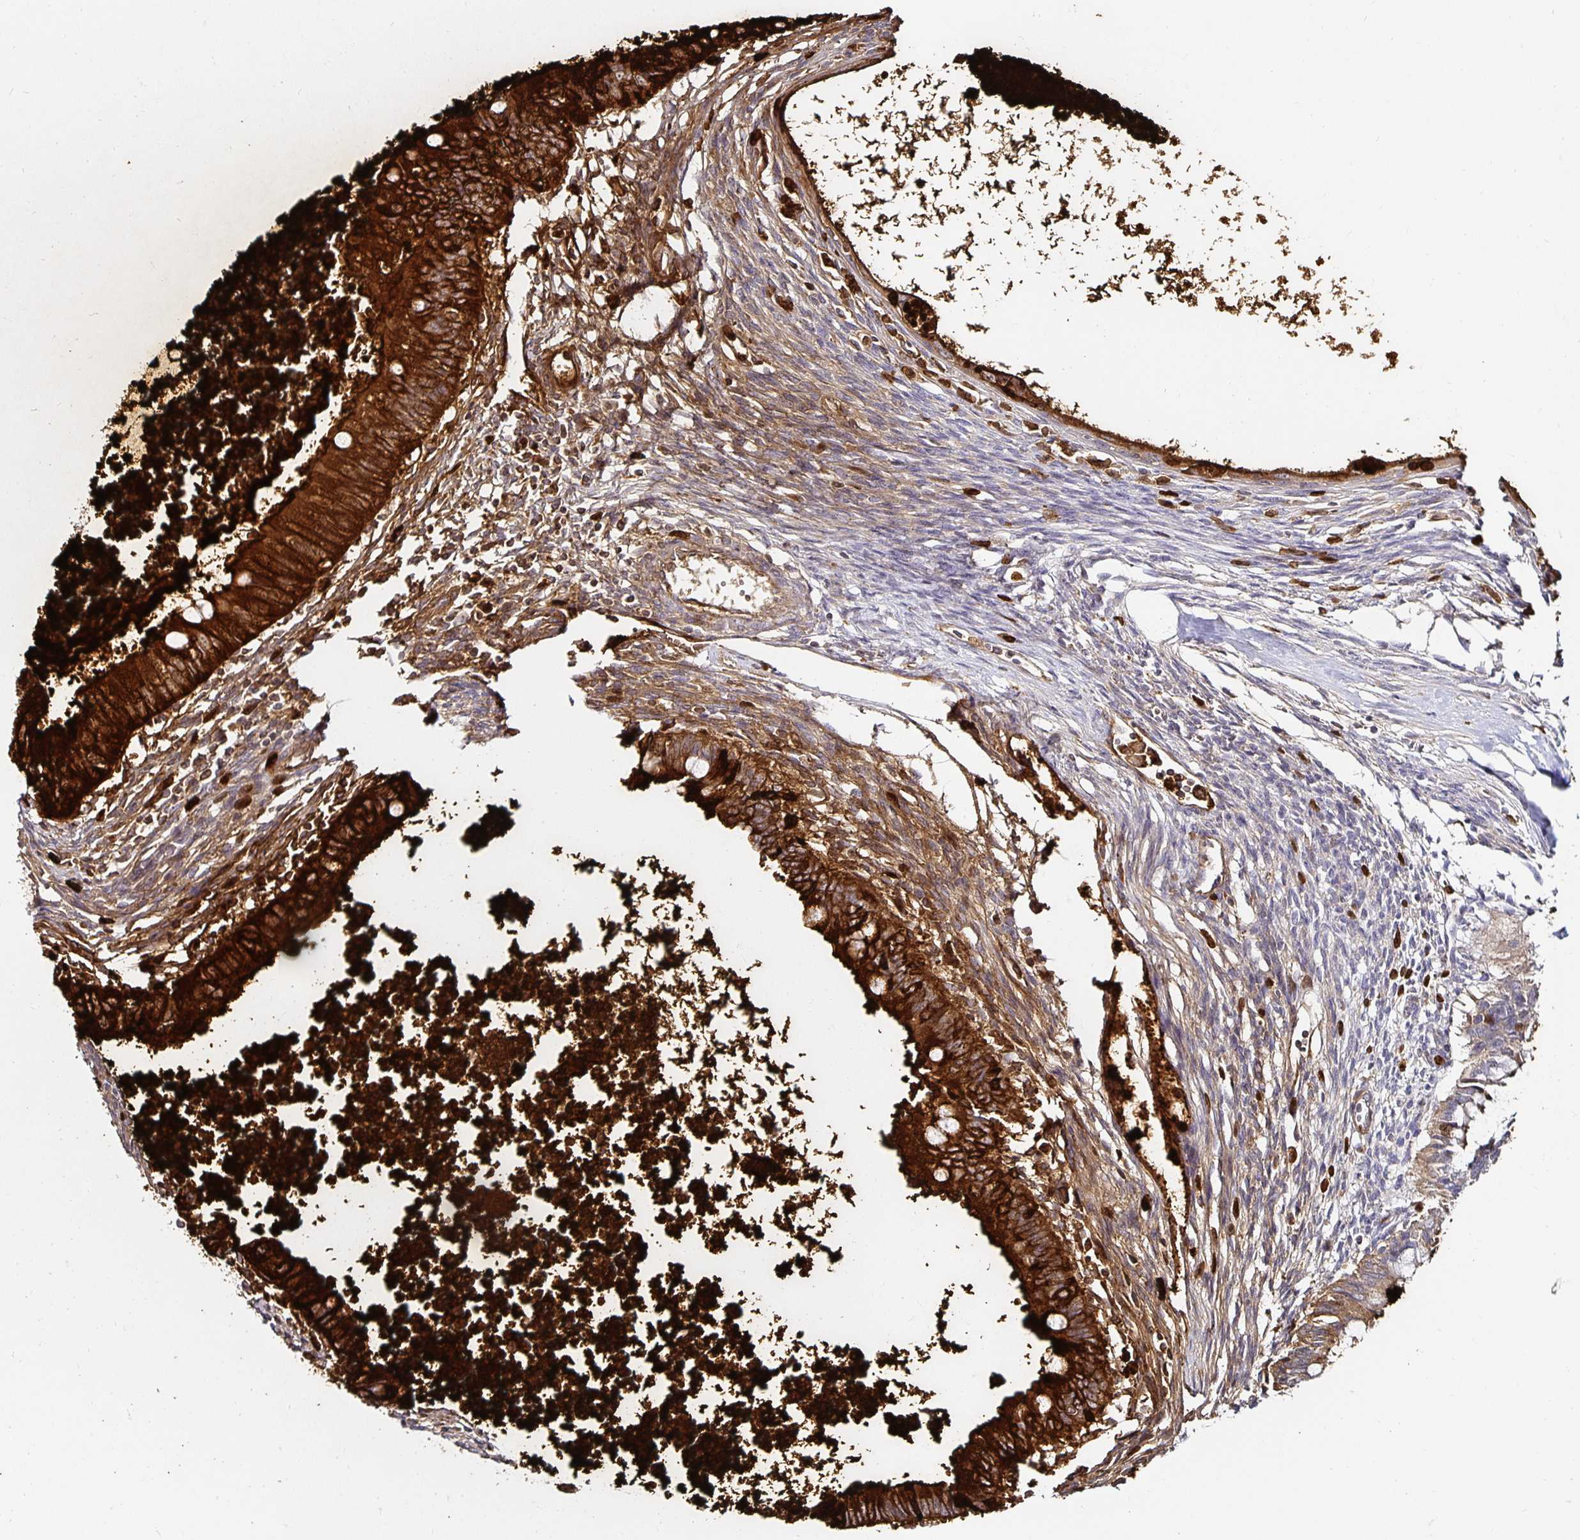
{"staining": {"intensity": "strong", "quantity": "25%-75%", "location": "cytoplasmic/membranous"}, "tissue": "testis cancer", "cell_type": "Tumor cells", "image_type": "cancer", "snomed": [{"axis": "morphology", "description": "Carcinoma, Embryonal, NOS"}, {"axis": "topography", "description": "Testis"}], "caption": "Brown immunohistochemical staining in human embryonal carcinoma (testis) demonstrates strong cytoplasmic/membranous positivity in approximately 25%-75% of tumor cells.", "gene": "ANLN", "patient": {"sex": "male", "age": 37}}